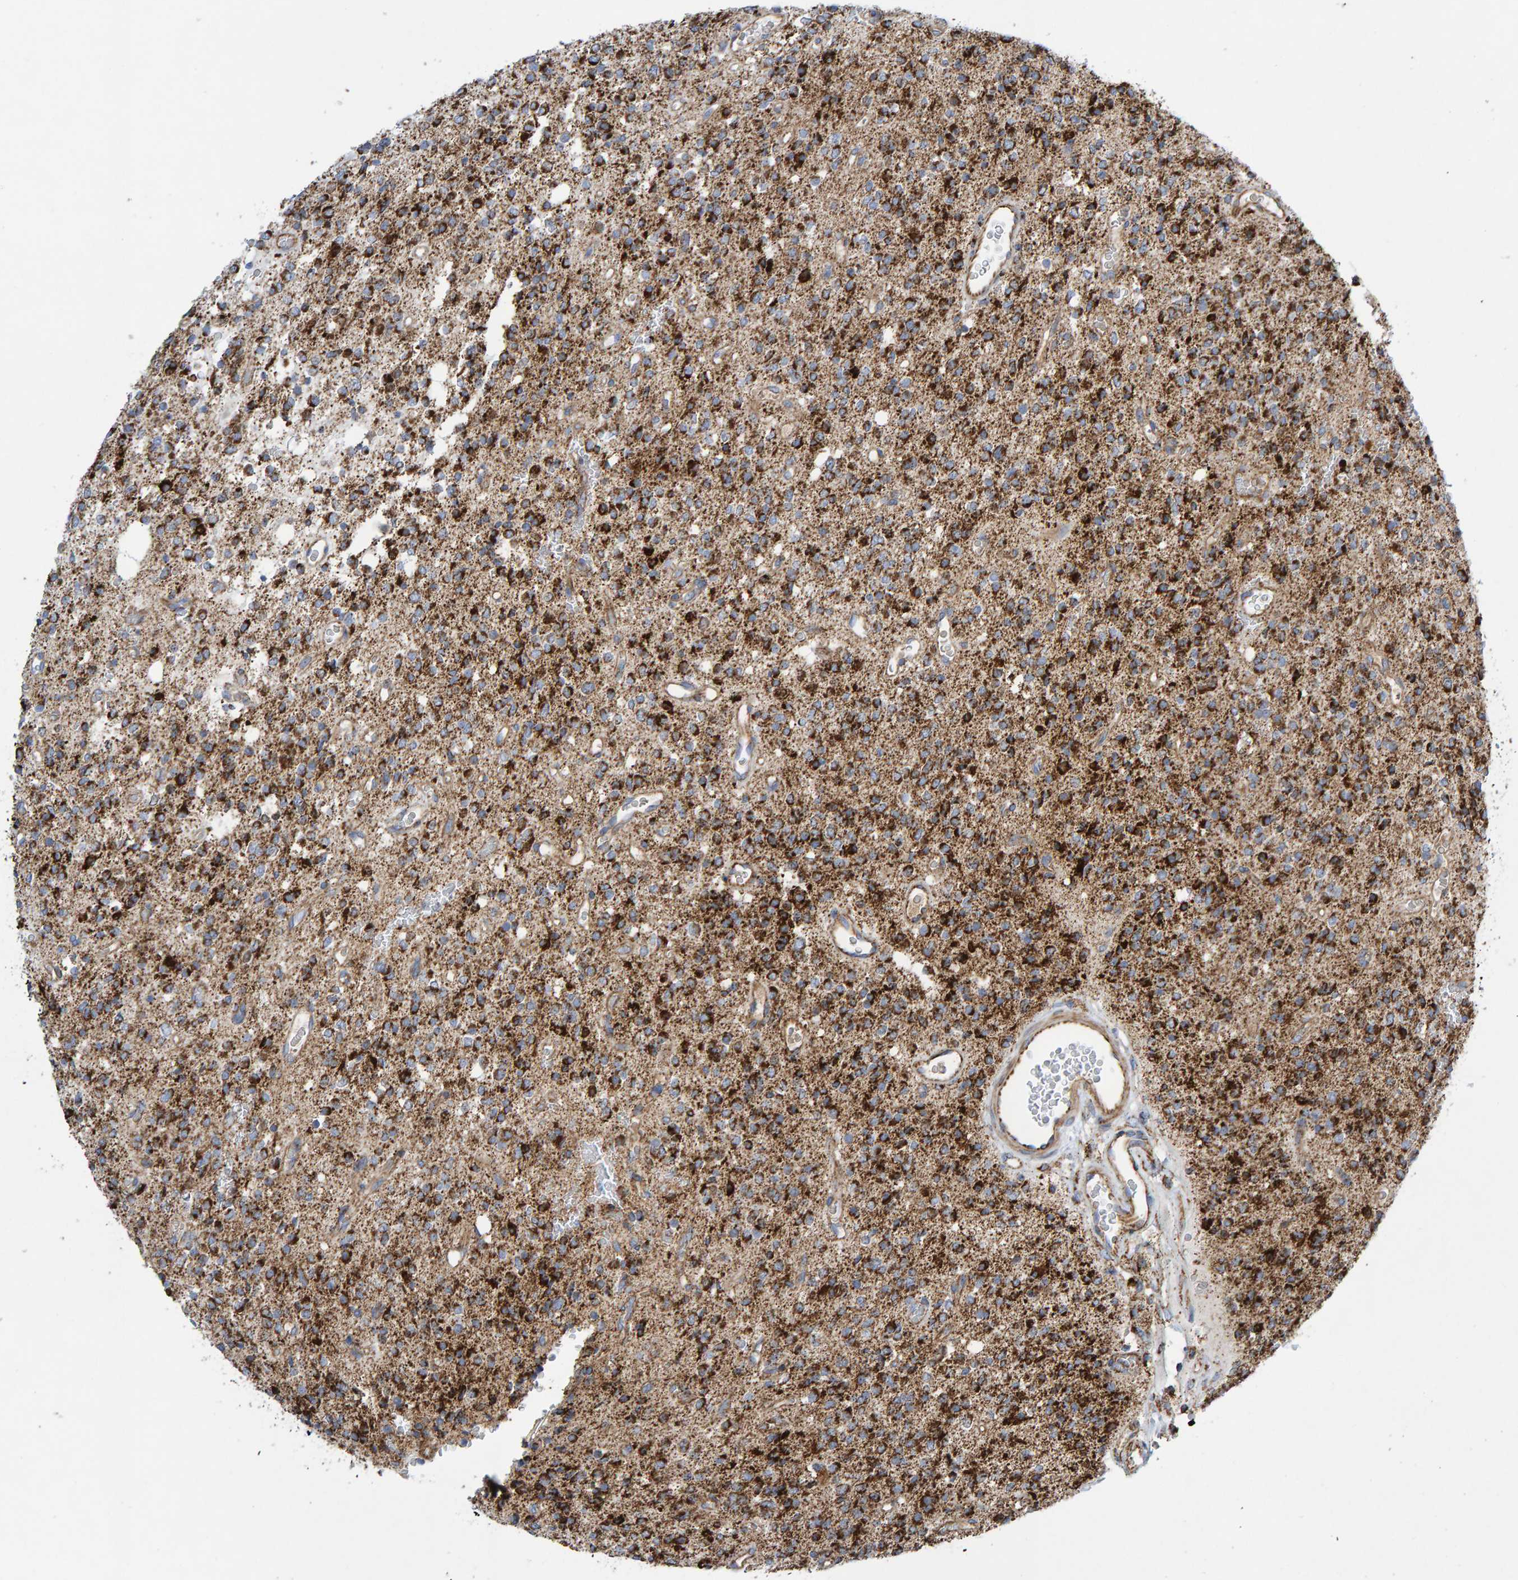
{"staining": {"intensity": "strong", "quantity": ">75%", "location": "cytoplasmic/membranous"}, "tissue": "glioma", "cell_type": "Tumor cells", "image_type": "cancer", "snomed": [{"axis": "morphology", "description": "Glioma, malignant, High grade"}, {"axis": "topography", "description": "Brain"}], "caption": "Immunohistochemical staining of glioma demonstrates high levels of strong cytoplasmic/membranous positivity in approximately >75% of tumor cells. Immunohistochemistry (ihc) stains the protein of interest in brown and the nuclei are stained blue.", "gene": "GGTA1", "patient": {"sex": "male", "age": 34}}